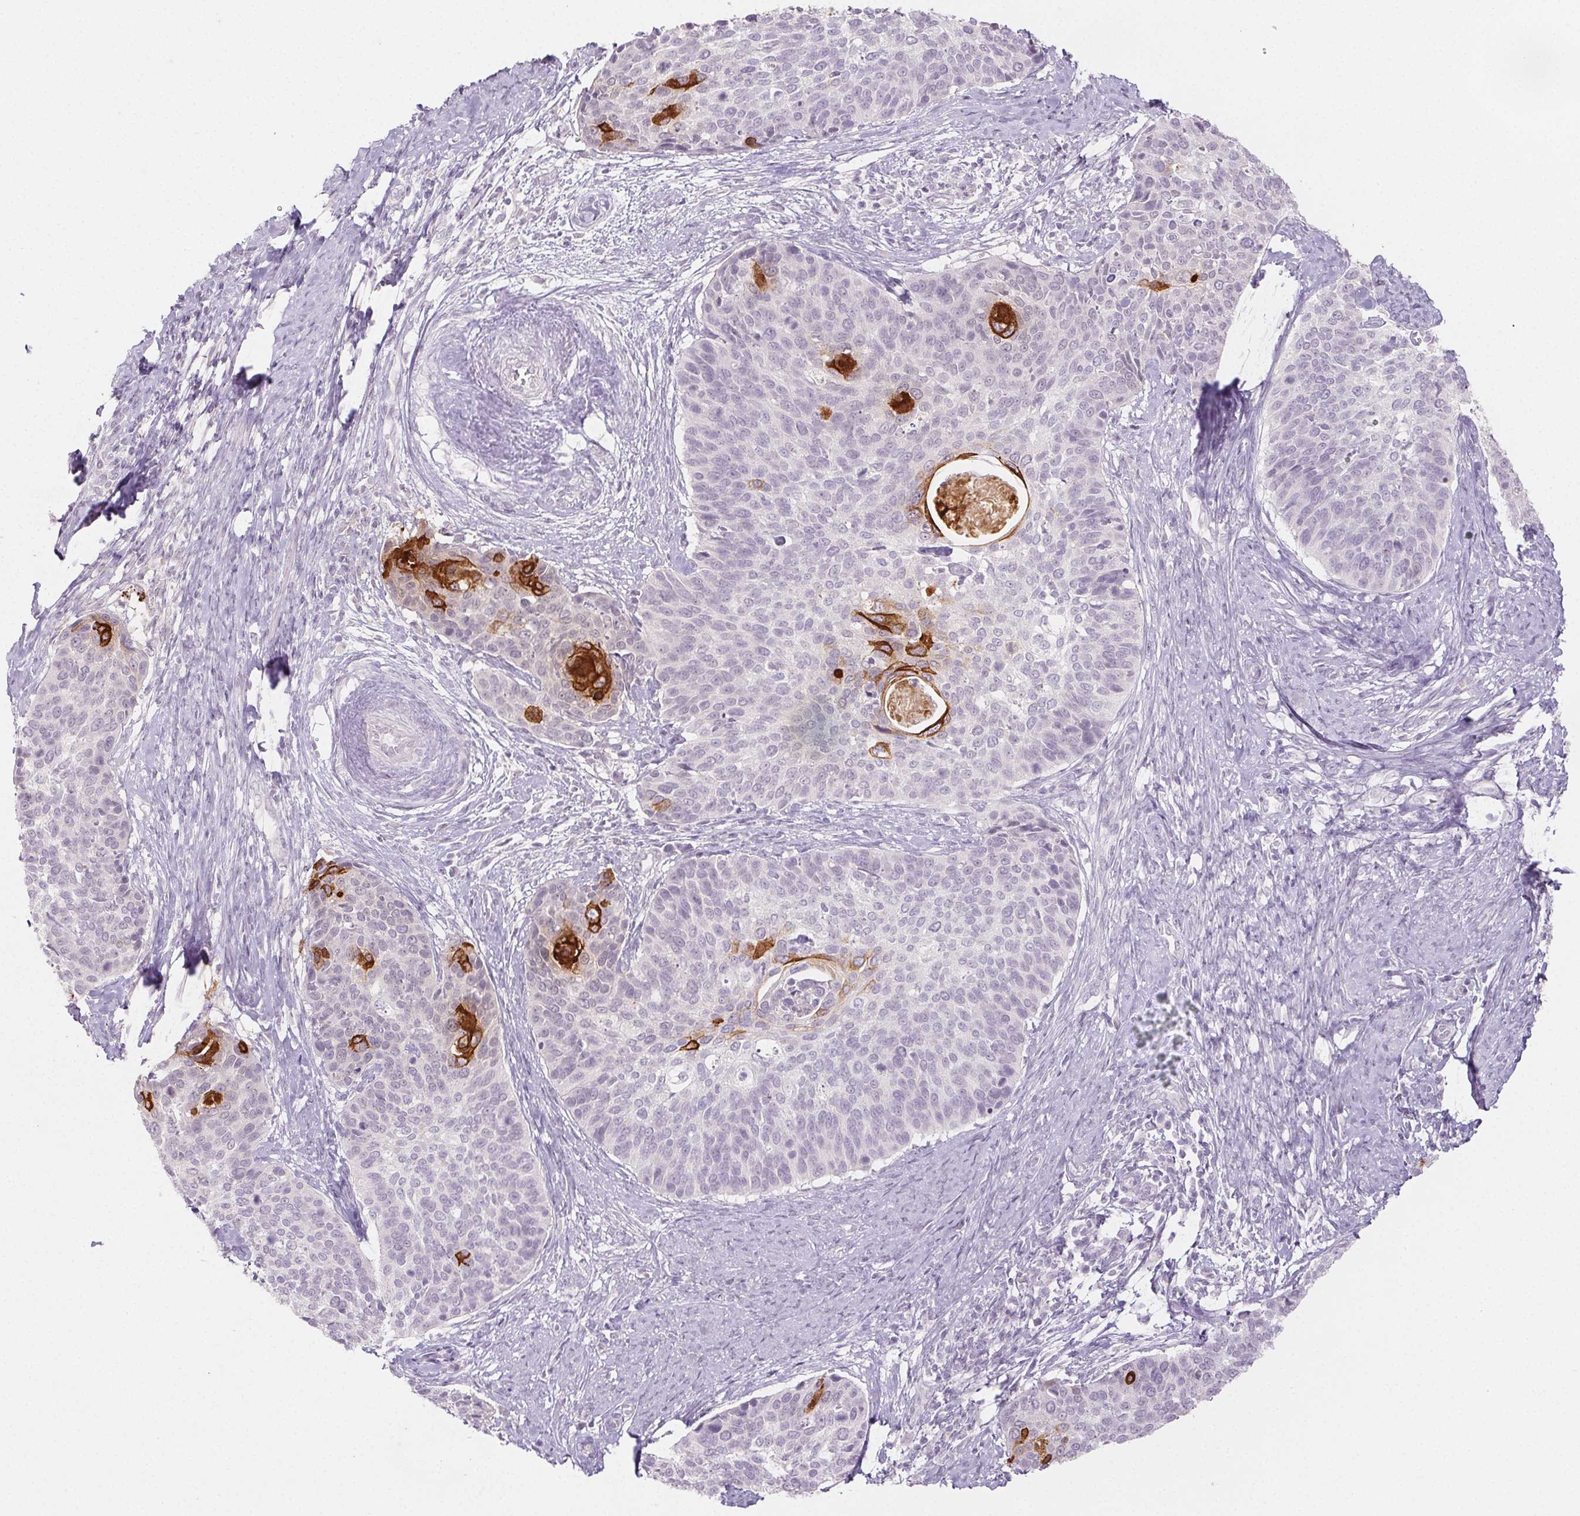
{"staining": {"intensity": "strong", "quantity": "<25%", "location": "cytoplasmic/membranous"}, "tissue": "cervical cancer", "cell_type": "Tumor cells", "image_type": "cancer", "snomed": [{"axis": "morphology", "description": "Squamous cell carcinoma, NOS"}, {"axis": "topography", "description": "Cervix"}], "caption": "Human cervical cancer (squamous cell carcinoma) stained with a protein marker demonstrates strong staining in tumor cells.", "gene": "PI3", "patient": {"sex": "female", "age": 69}}